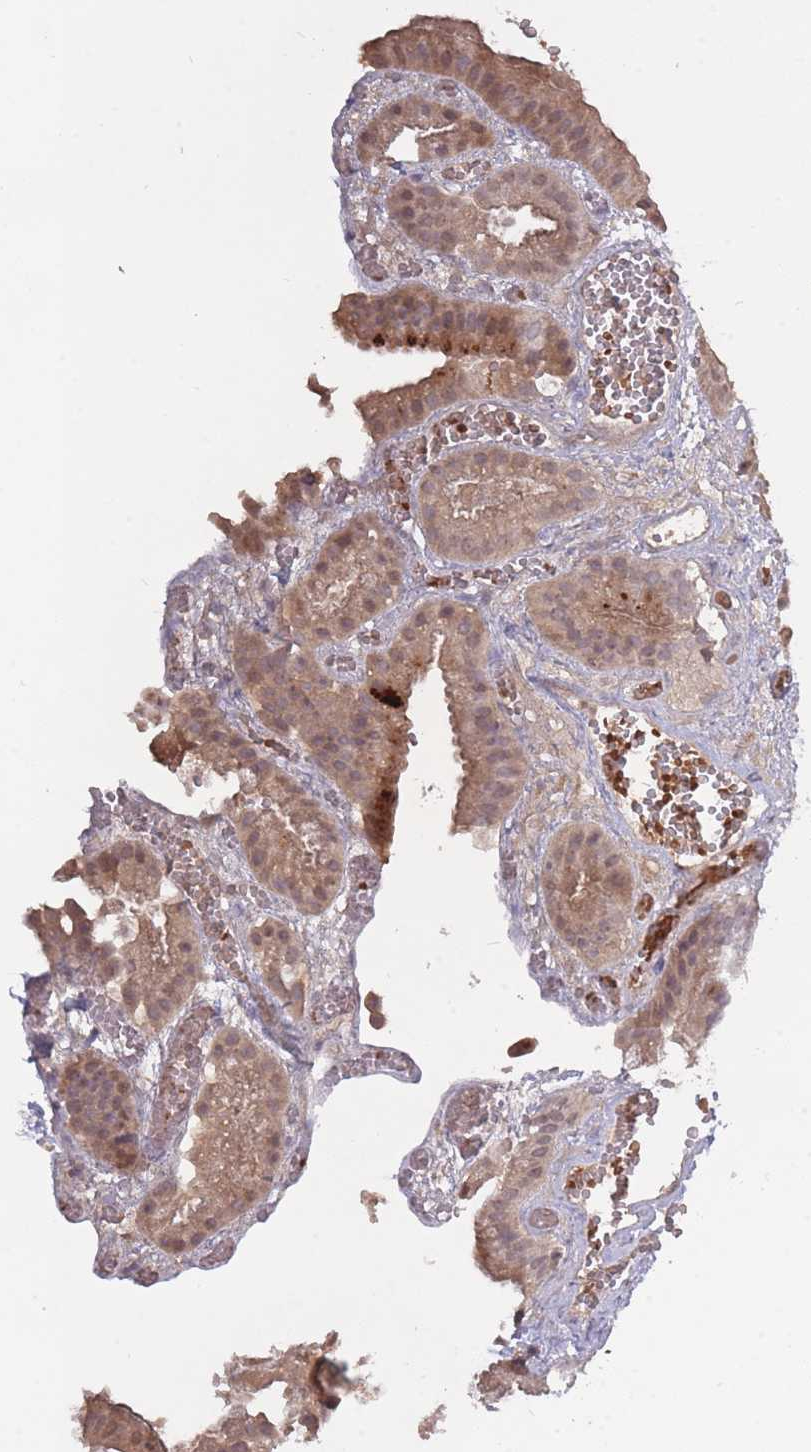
{"staining": {"intensity": "weak", "quantity": "25%-75%", "location": "cytoplasmic/membranous,nuclear"}, "tissue": "gallbladder", "cell_type": "Glandular cells", "image_type": "normal", "snomed": [{"axis": "morphology", "description": "Normal tissue, NOS"}, {"axis": "topography", "description": "Gallbladder"}], "caption": "DAB immunohistochemical staining of benign gallbladder demonstrates weak cytoplasmic/membranous,nuclear protein expression in approximately 25%-75% of glandular cells. (brown staining indicates protein expression, while blue staining denotes nuclei).", "gene": "ADCYAP1R1", "patient": {"sex": "female", "age": 64}}